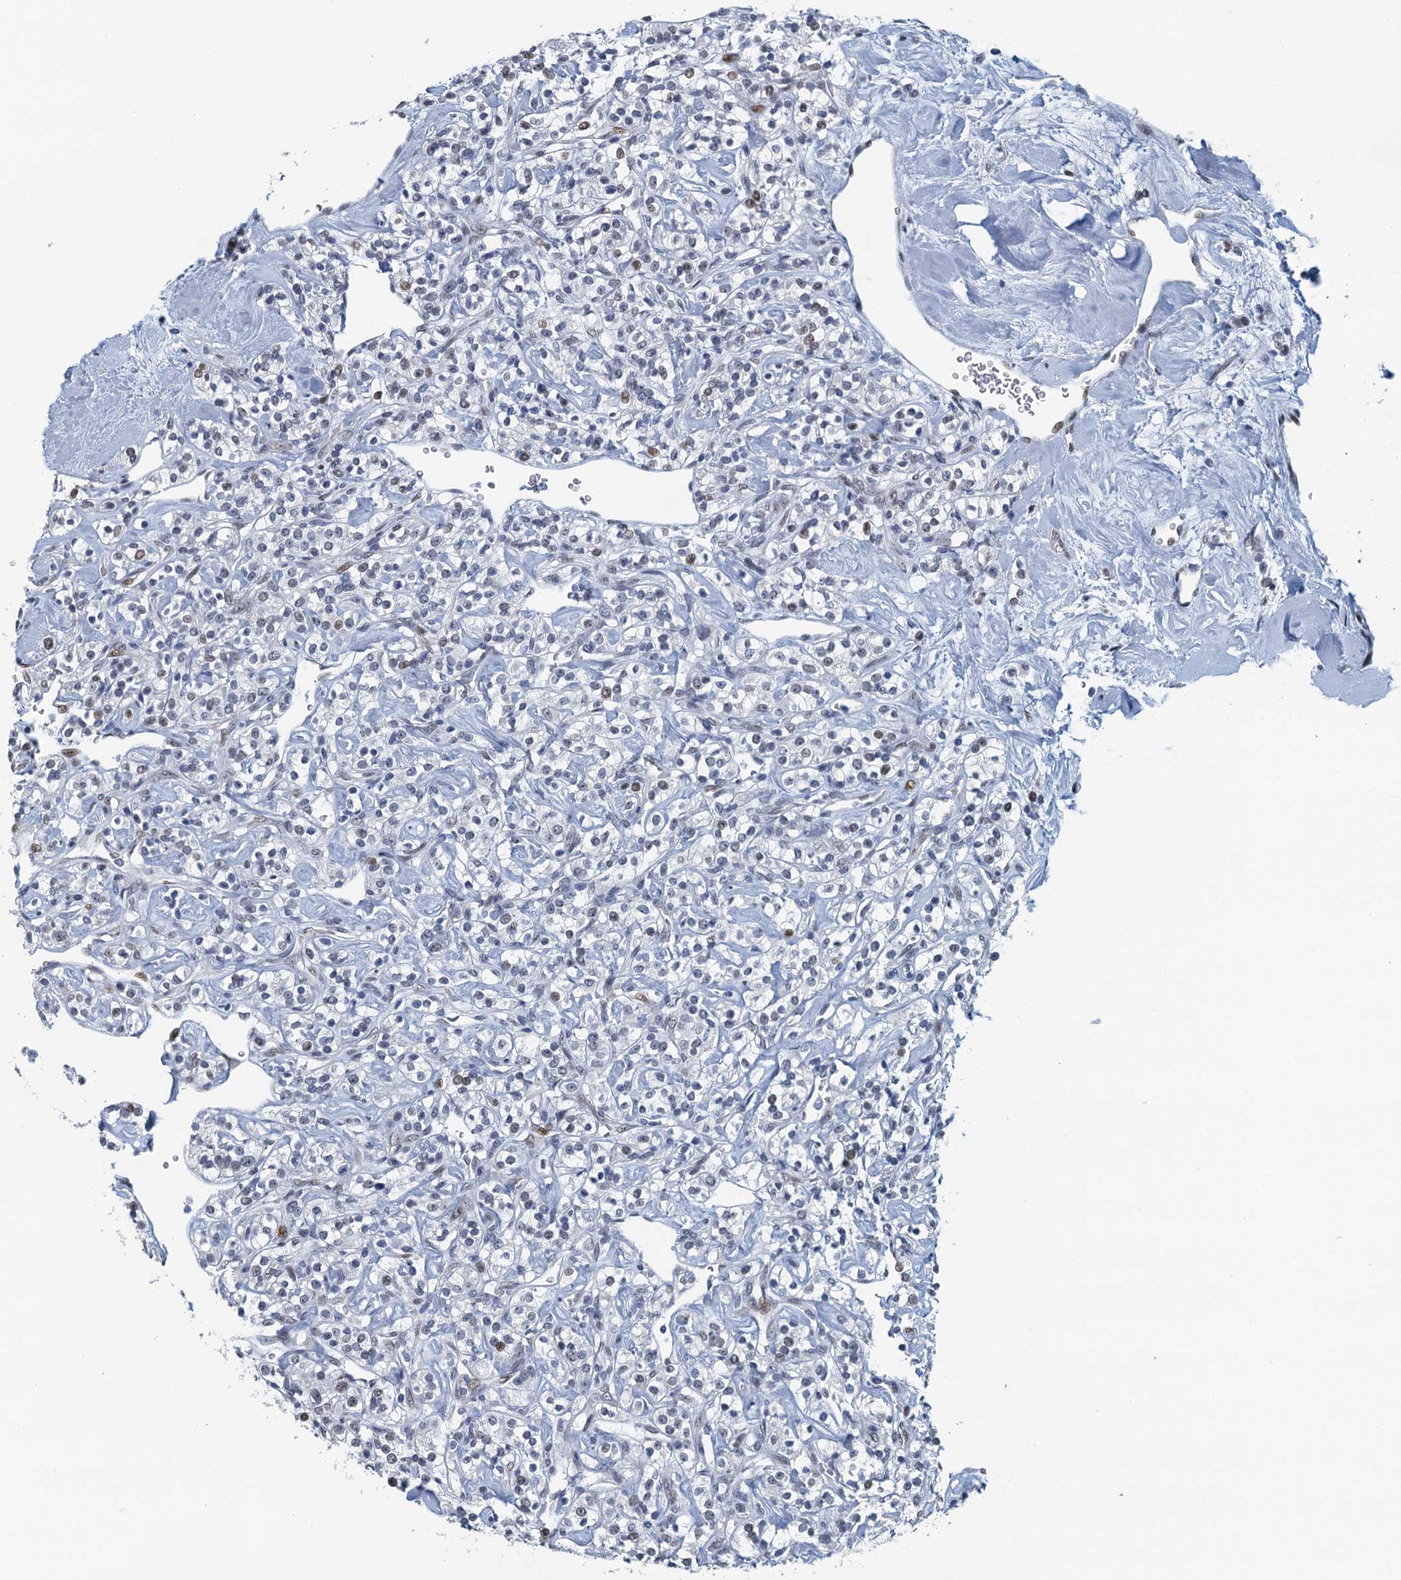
{"staining": {"intensity": "weak", "quantity": "<25%", "location": "nuclear"}, "tissue": "renal cancer", "cell_type": "Tumor cells", "image_type": "cancer", "snomed": [{"axis": "morphology", "description": "Adenocarcinoma, NOS"}, {"axis": "topography", "description": "Kidney"}], "caption": "Tumor cells are negative for brown protein staining in renal adenocarcinoma.", "gene": "TTLL9", "patient": {"sex": "male", "age": 77}}